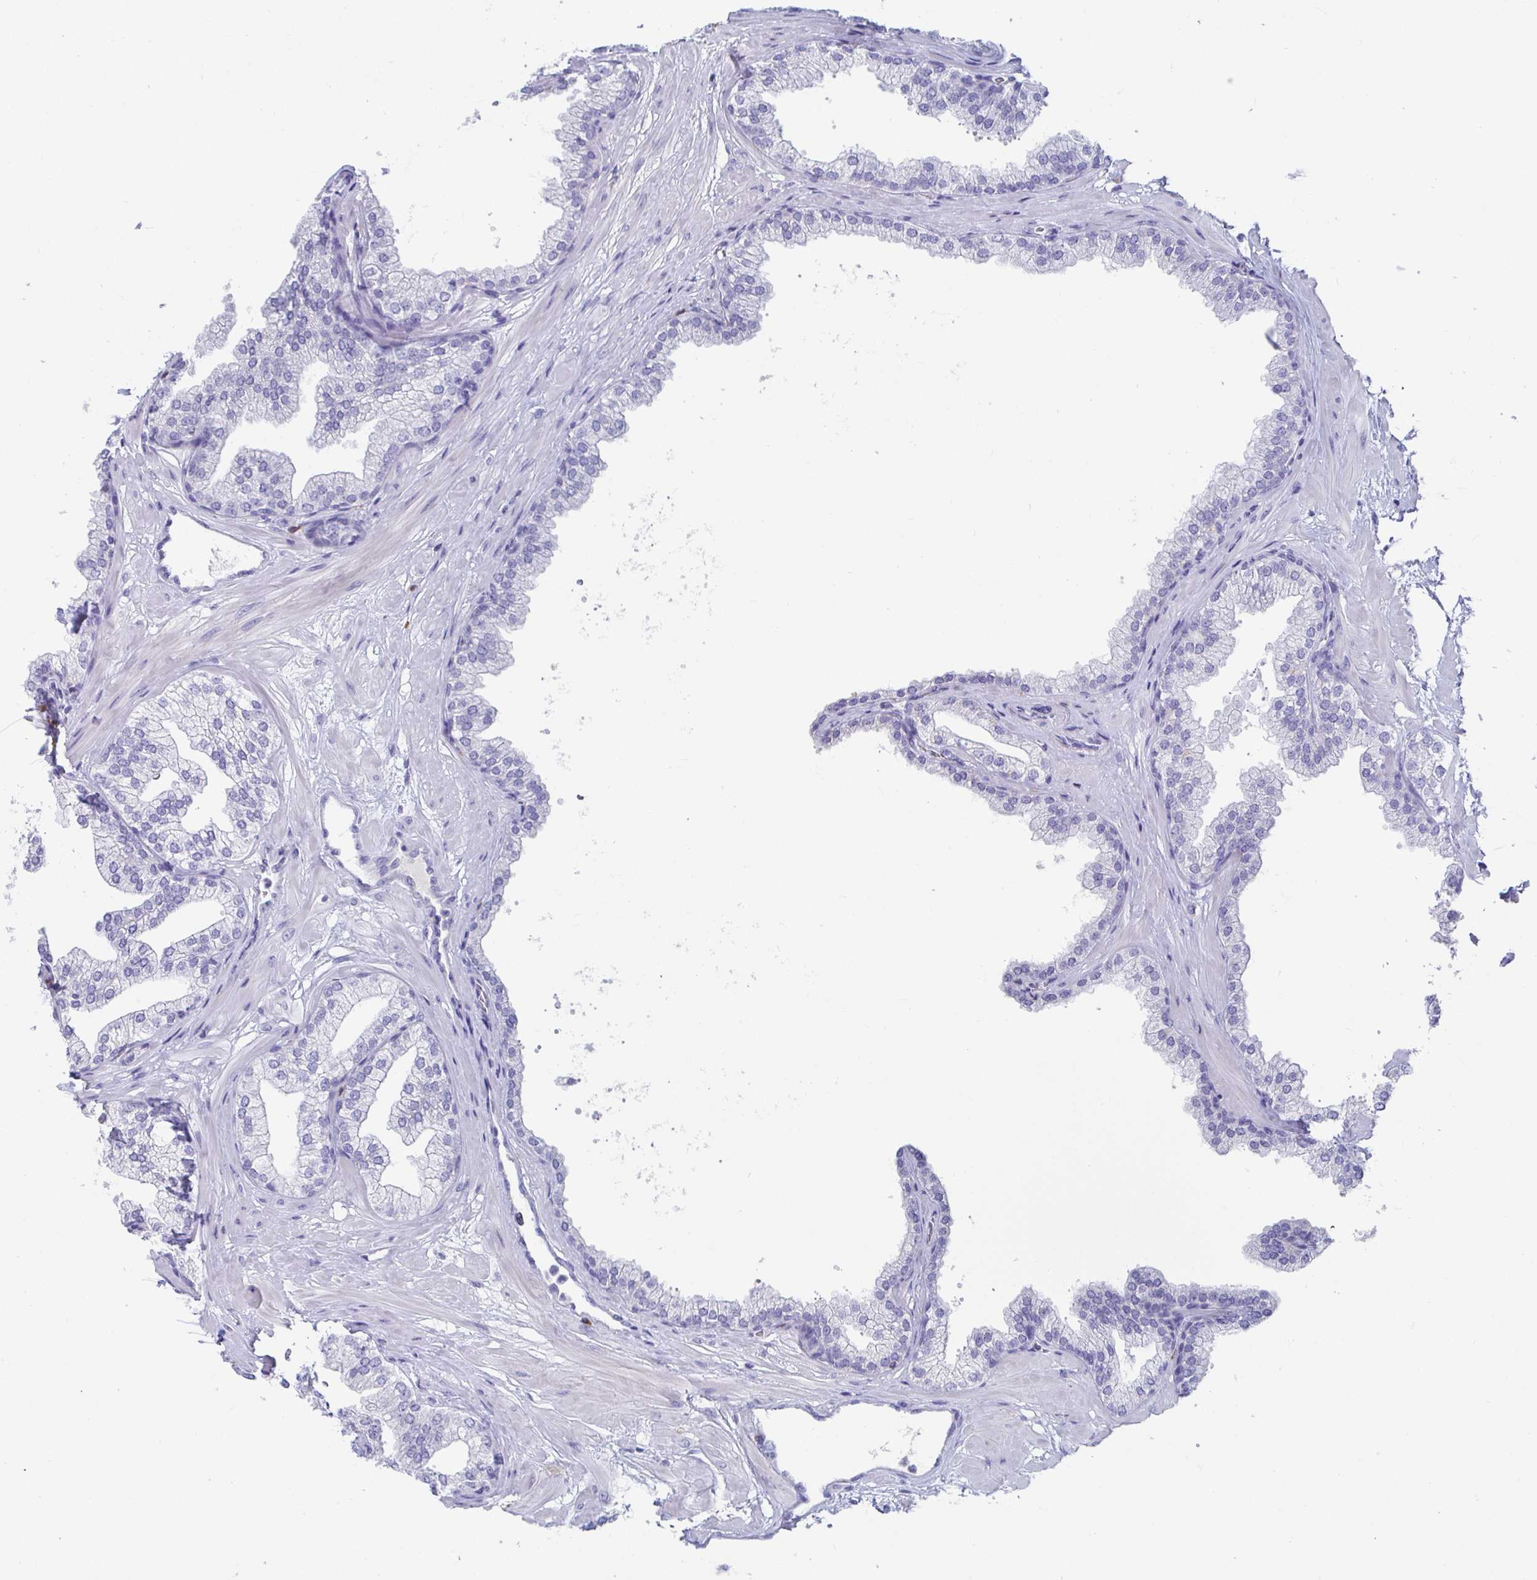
{"staining": {"intensity": "negative", "quantity": "none", "location": "none"}, "tissue": "prostate", "cell_type": "Glandular cells", "image_type": "normal", "snomed": [{"axis": "morphology", "description": "Normal tissue, NOS"}, {"axis": "topography", "description": "Prostate"}], "caption": "Protein analysis of unremarkable prostate exhibits no significant expression in glandular cells.", "gene": "PLA2G1B", "patient": {"sex": "male", "age": 37}}